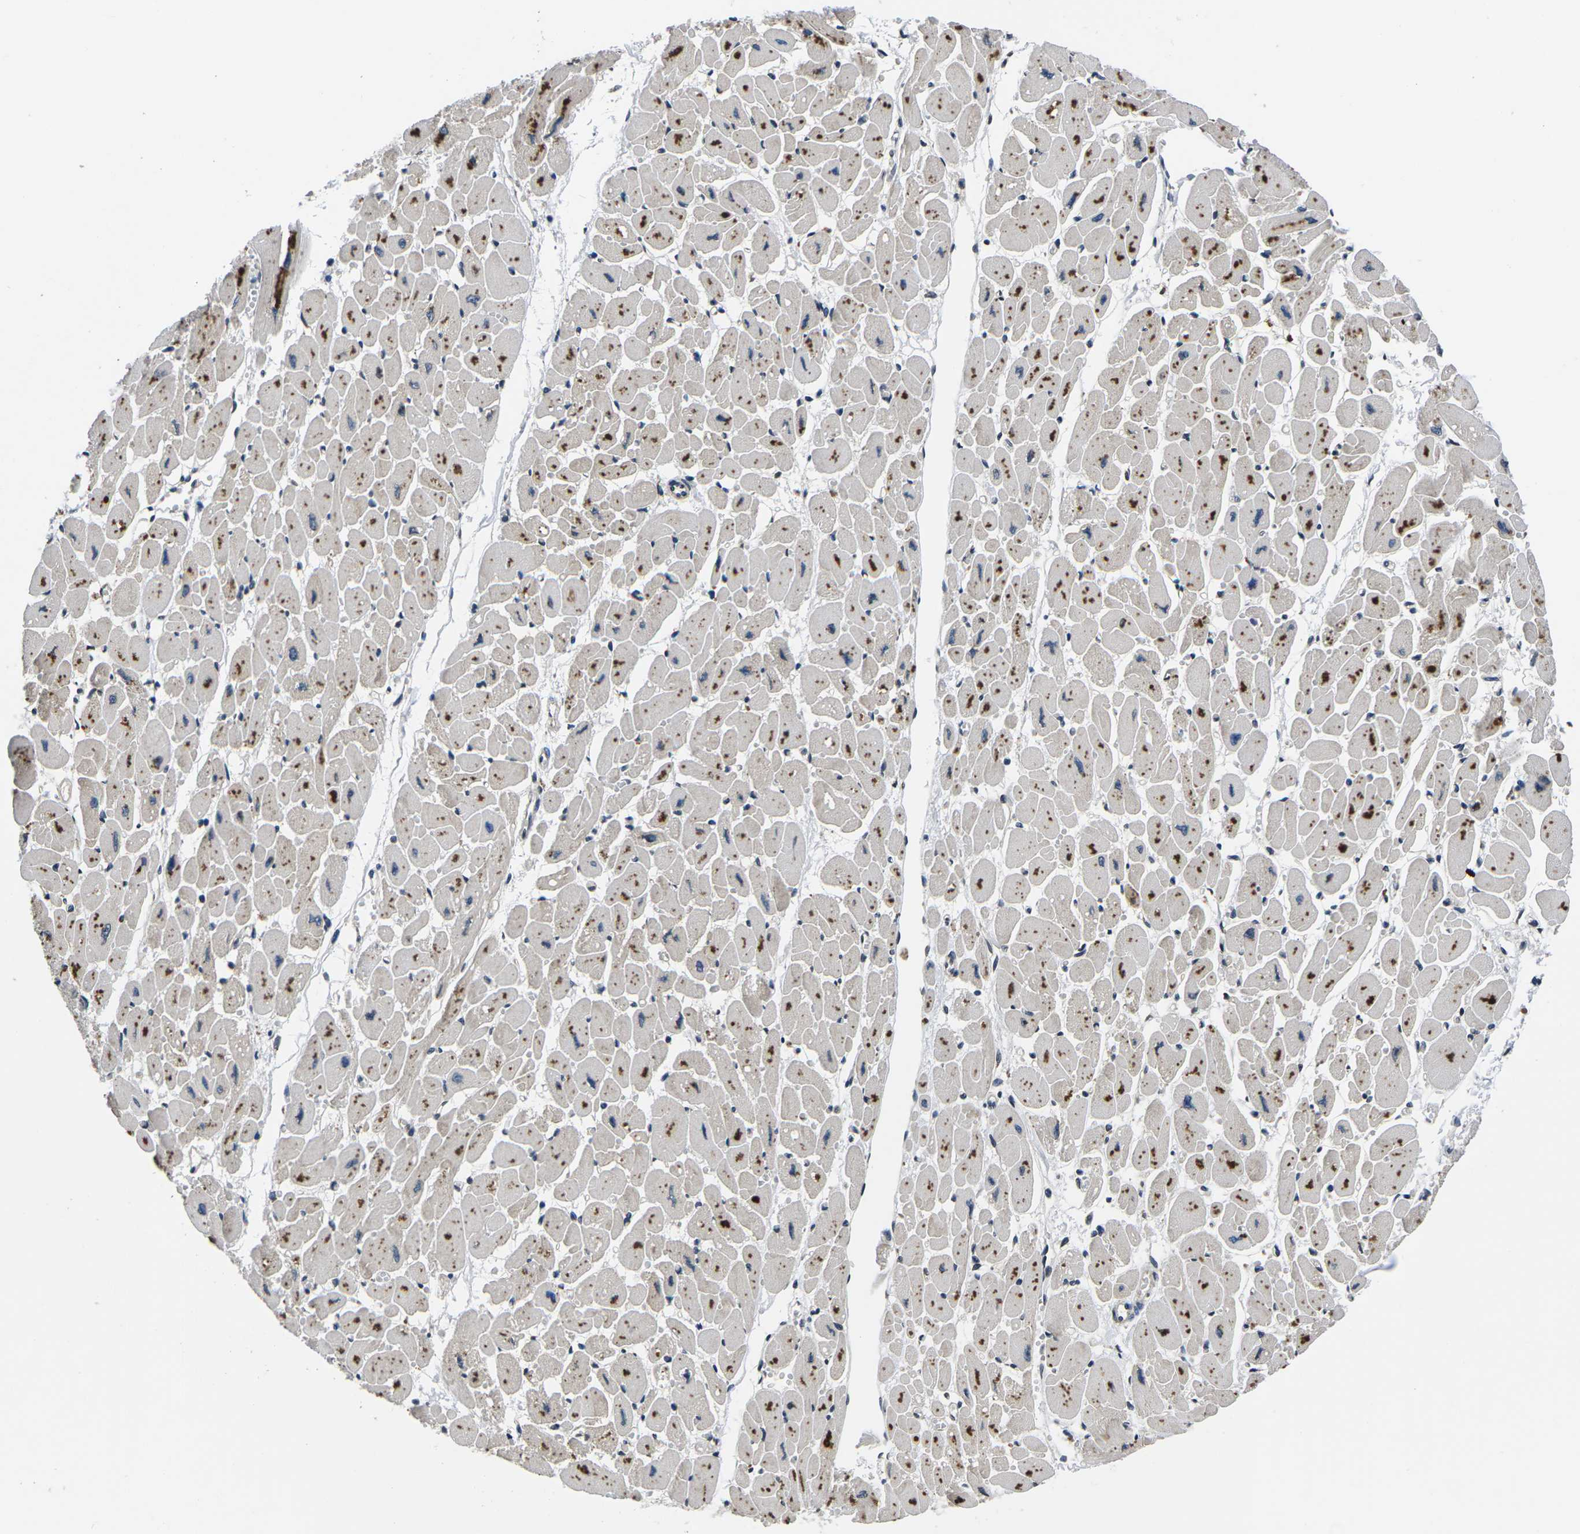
{"staining": {"intensity": "moderate", "quantity": "25%-75%", "location": "cytoplasmic/membranous"}, "tissue": "heart muscle", "cell_type": "Cardiomyocytes", "image_type": "normal", "snomed": [{"axis": "morphology", "description": "Normal tissue, NOS"}, {"axis": "topography", "description": "Heart"}], "caption": "Heart muscle stained with immunohistochemistry (IHC) reveals moderate cytoplasmic/membranous positivity in approximately 25%-75% of cardiomyocytes.", "gene": "SNX10", "patient": {"sex": "female", "age": 54}}